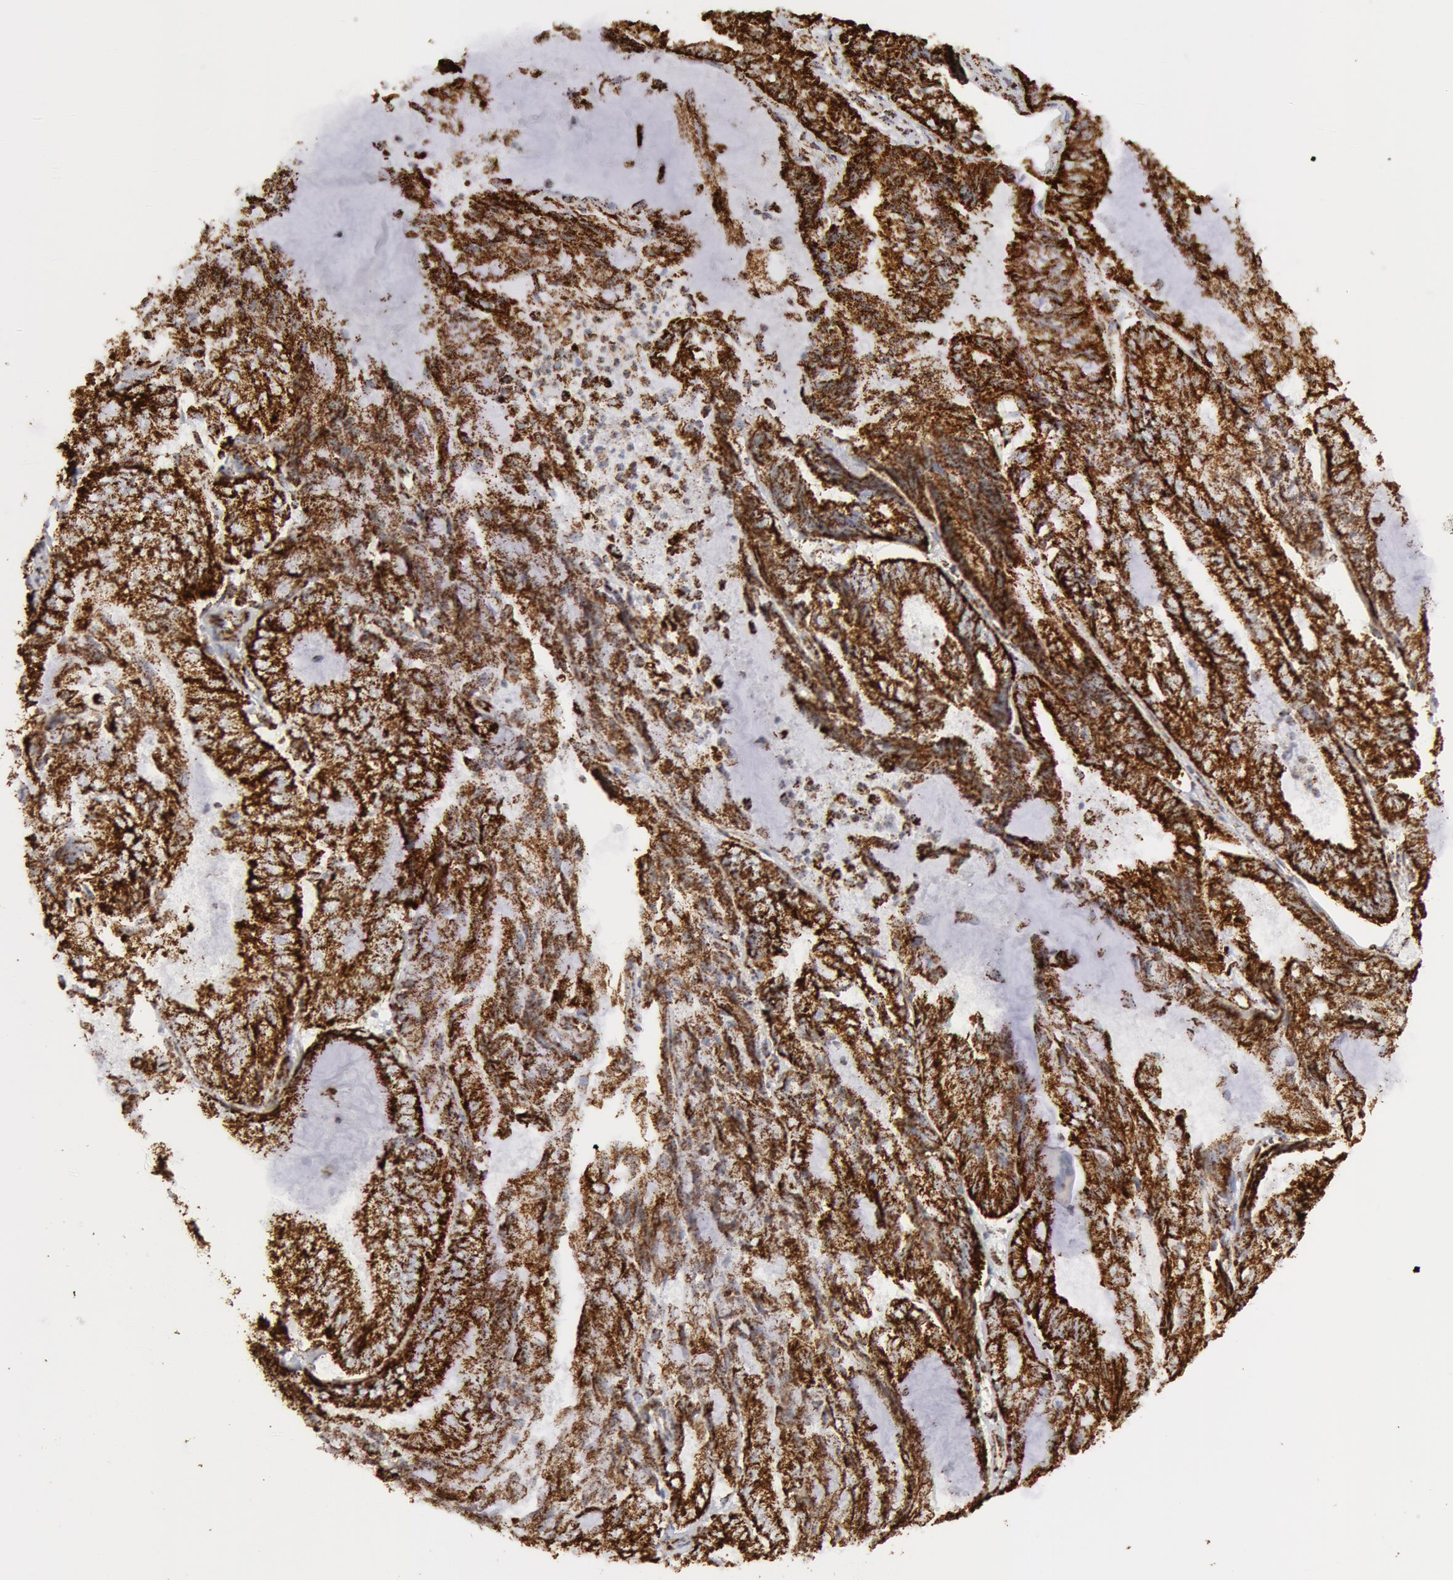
{"staining": {"intensity": "strong", "quantity": ">75%", "location": "cytoplasmic/membranous"}, "tissue": "endometrial cancer", "cell_type": "Tumor cells", "image_type": "cancer", "snomed": [{"axis": "morphology", "description": "Adenocarcinoma, NOS"}, {"axis": "topography", "description": "Endometrium"}], "caption": "This micrograph shows immunohistochemistry staining of human endometrial cancer (adenocarcinoma), with high strong cytoplasmic/membranous positivity in about >75% of tumor cells.", "gene": "ATP5F1B", "patient": {"sex": "female", "age": 59}}